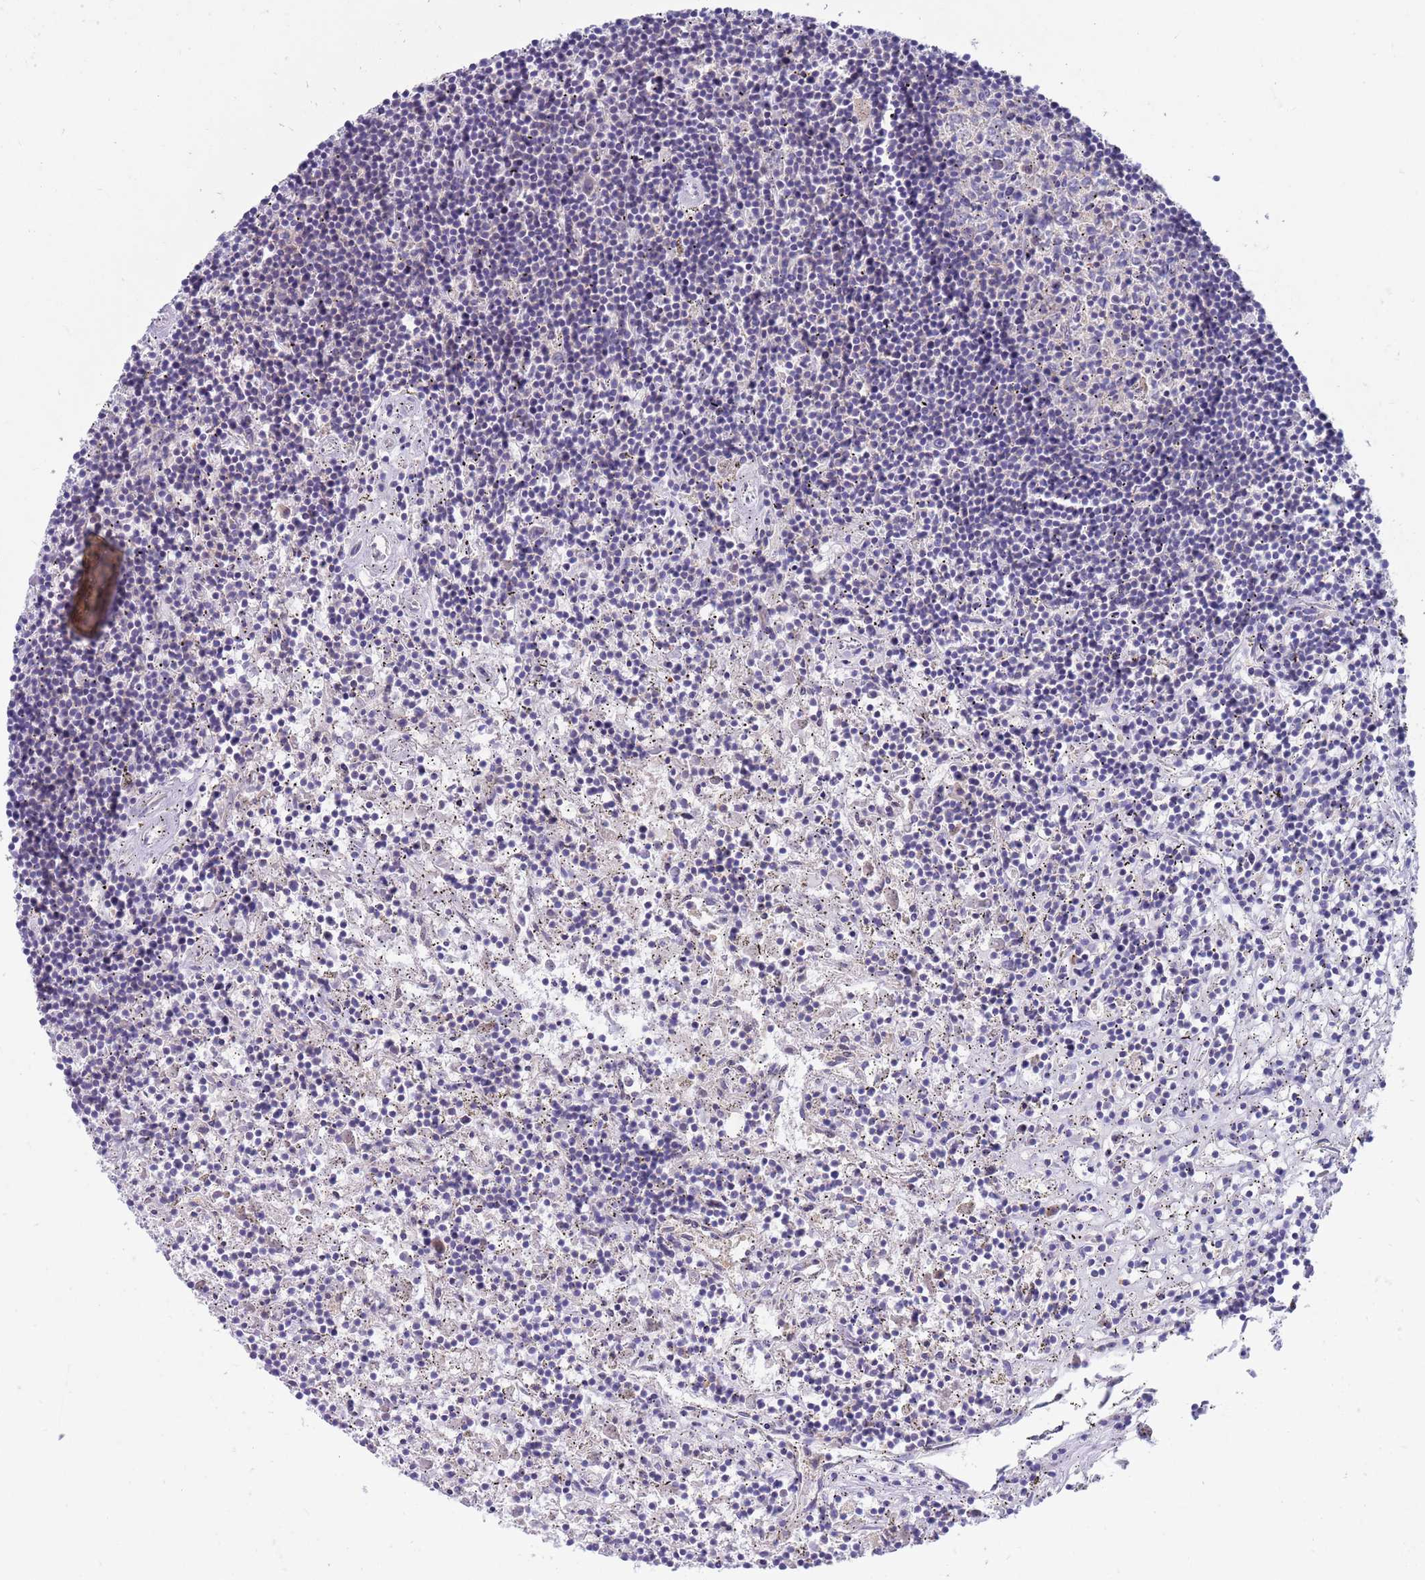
{"staining": {"intensity": "negative", "quantity": "none", "location": "none"}, "tissue": "lymphoma", "cell_type": "Tumor cells", "image_type": "cancer", "snomed": [{"axis": "morphology", "description": "Malignant lymphoma, non-Hodgkin's type, Low grade"}, {"axis": "topography", "description": "Spleen"}], "caption": "Immunohistochemistry (IHC) photomicrograph of human lymphoma stained for a protein (brown), which shows no expression in tumor cells. (Stains: DAB immunohistochemistry (IHC) with hematoxylin counter stain, Microscopy: brightfield microscopy at high magnification).", "gene": "KLHL29", "patient": {"sex": "male", "age": 76}}